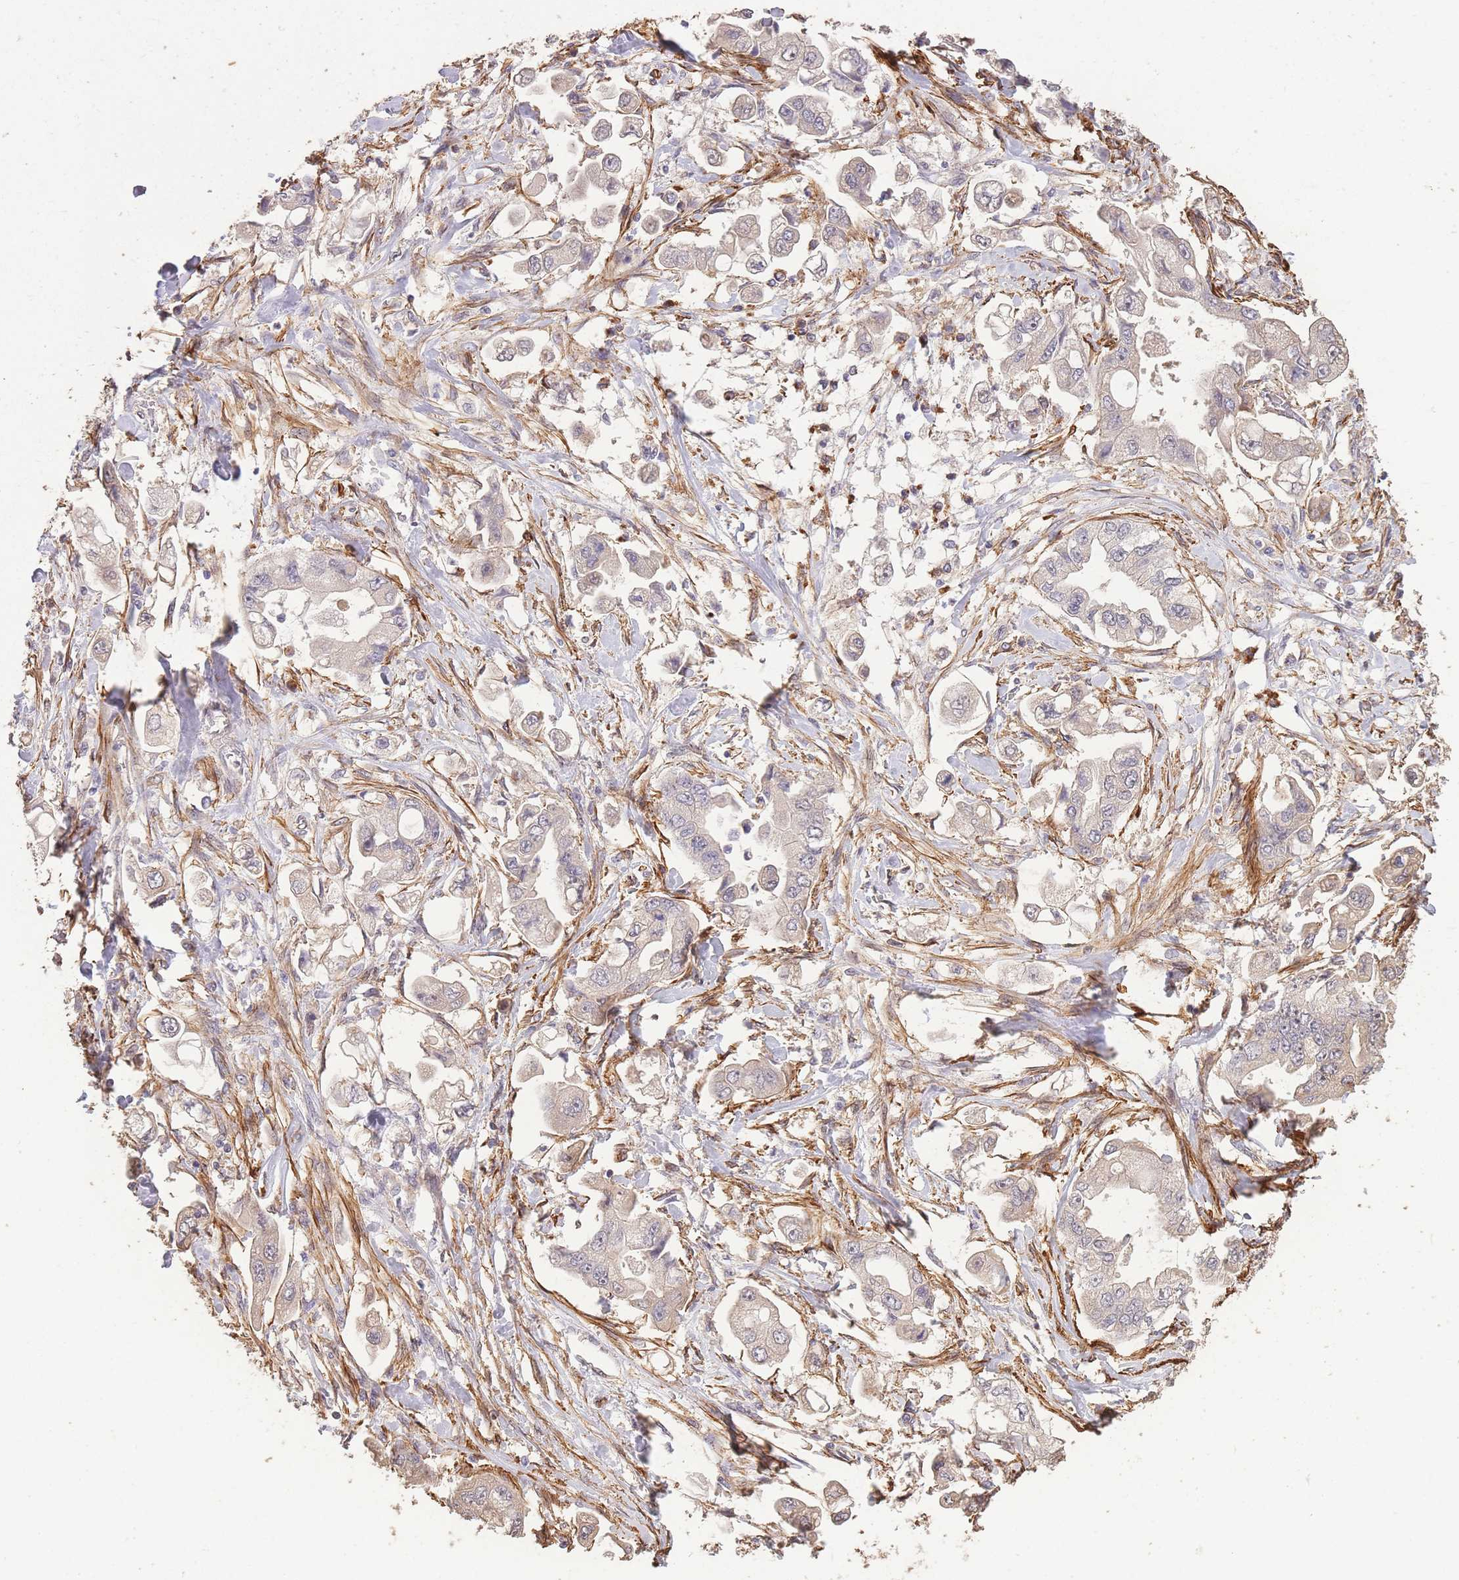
{"staining": {"intensity": "negative", "quantity": "none", "location": "none"}, "tissue": "stomach cancer", "cell_type": "Tumor cells", "image_type": "cancer", "snomed": [{"axis": "morphology", "description": "Adenocarcinoma, NOS"}, {"axis": "topography", "description": "Stomach"}], "caption": "Micrograph shows no significant protein expression in tumor cells of adenocarcinoma (stomach). The staining is performed using DAB (3,3'-diaminobenzidine) brown chromogen with nuclei counter-stained in using hematoxylin.", "gene": "NLRC4", "patient": {"sex": "male", "age": 62}}